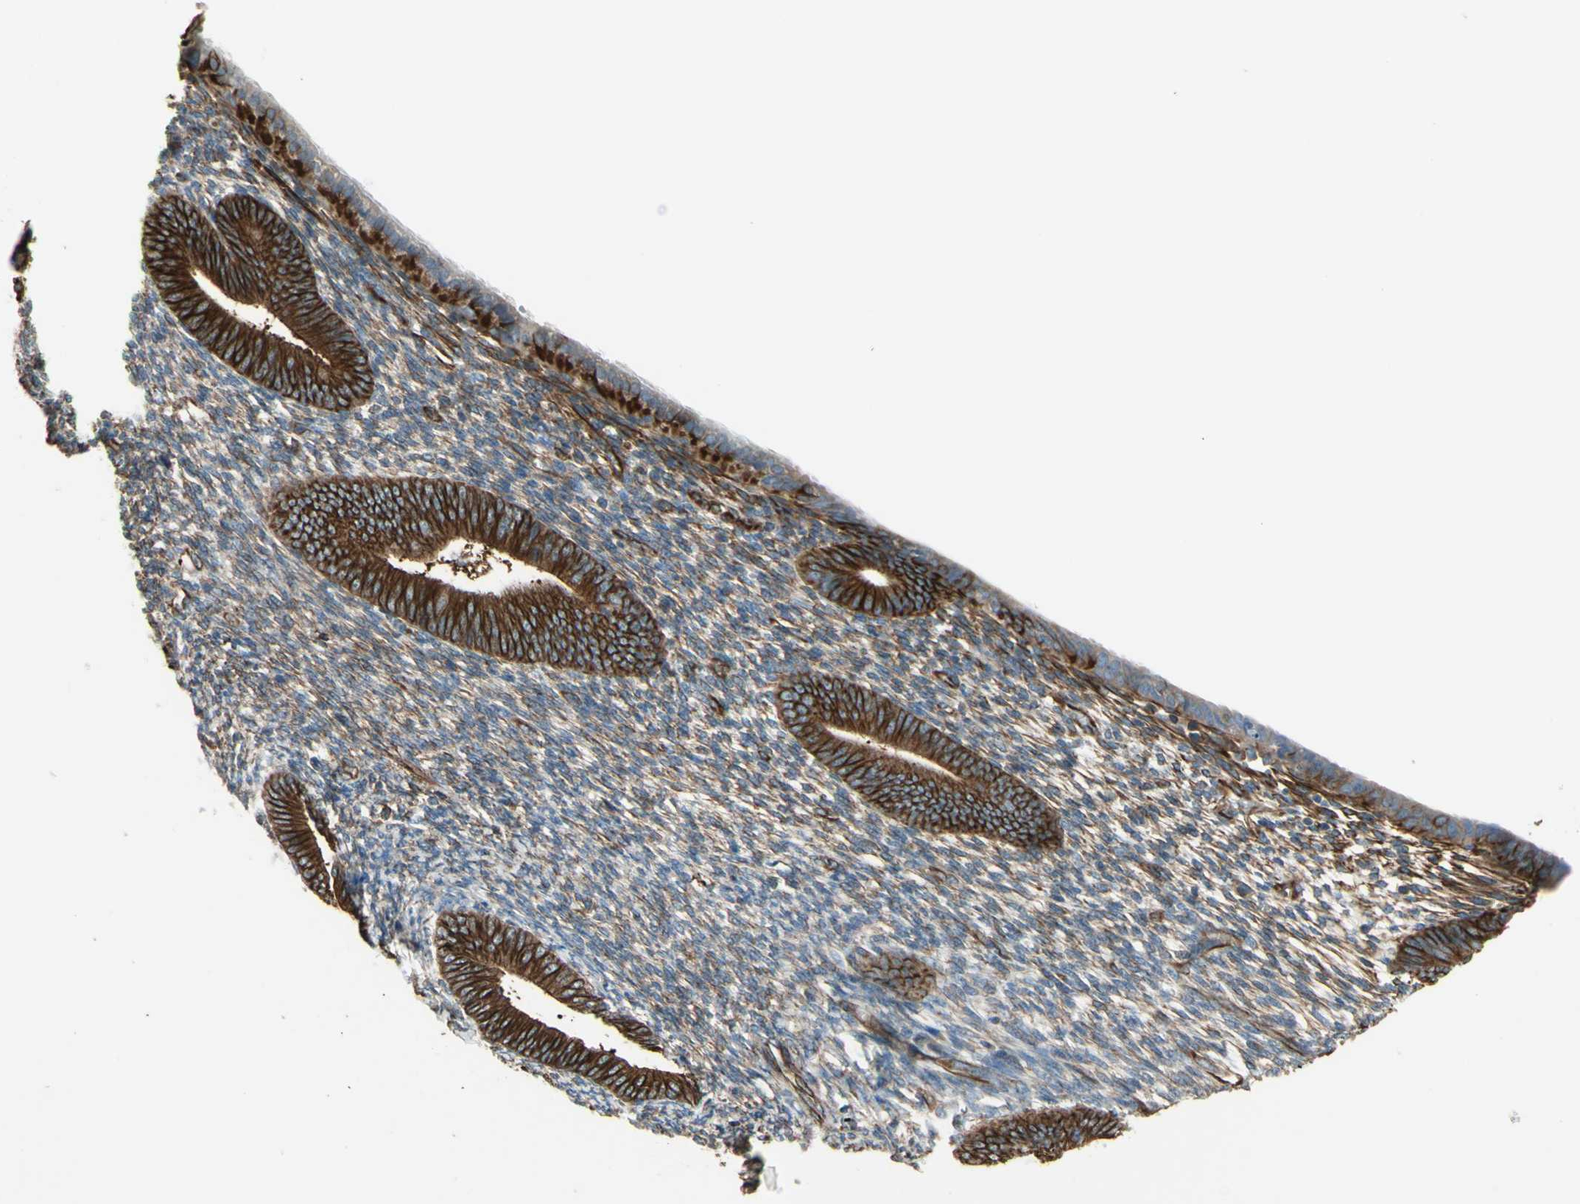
{"staining": {"intensity": "weak", "quantity": "25%-75%", "location": "cytoplasmic/membranous"}, "tissue": "endometrium", "cell_type": "Cells in endometrial stroma", "image_type": "normal", "snomed": [{"axis": "morphology", "description": "Normal tissue, NOS"}, {"axis": "topography", "description": "Endometrium"}], "caption": "Endometrium stained with a protein marker reveals weak staining in cells in endometrial stroma.", "gene": "TRAF2", "patient": {"sex": "female", "age": 57}}